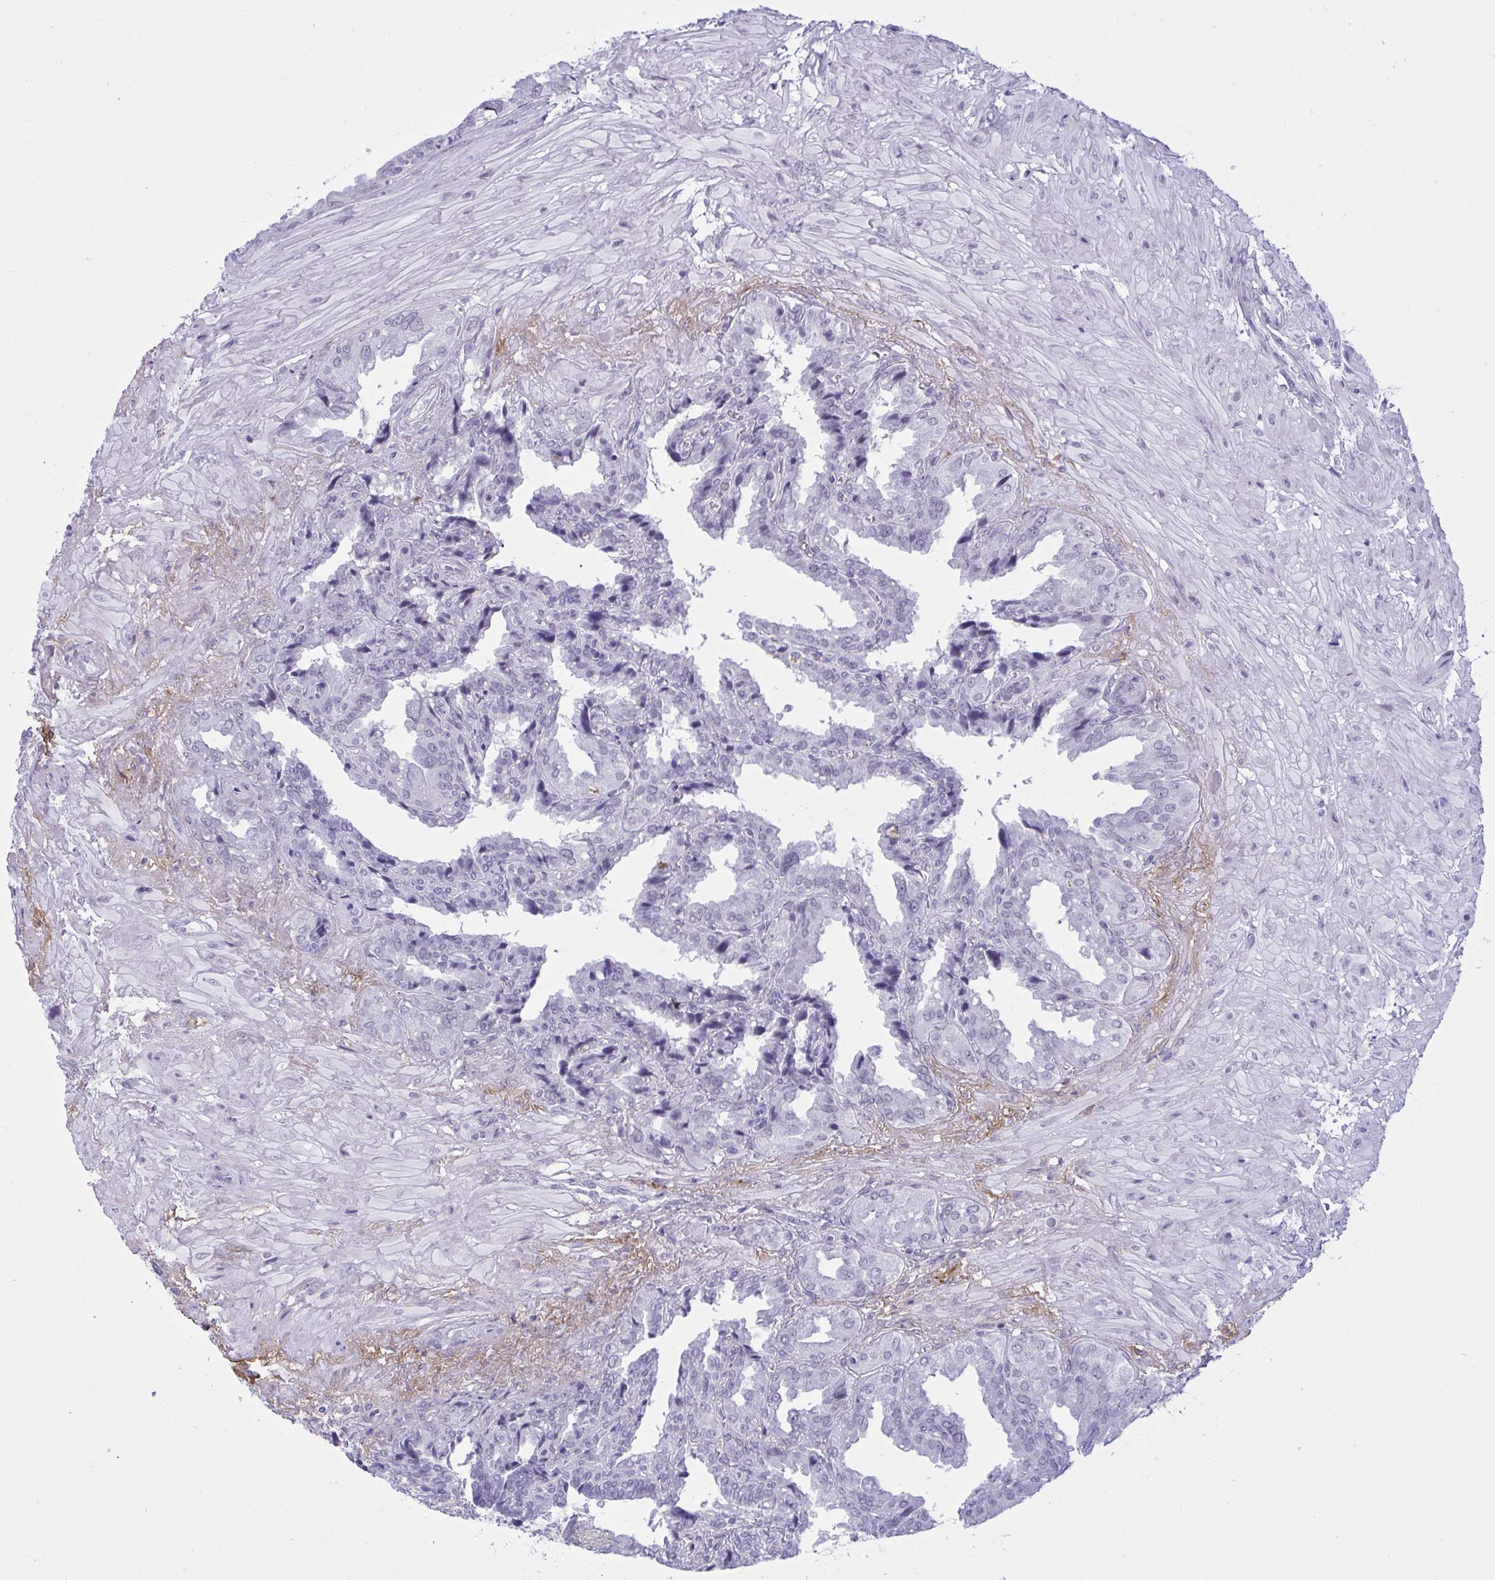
{"staining": {"intensity": "negative", "quantity": "none", "location": "none"}, "tissue": "seminal vesicle", "cell_type": "Glandular cells", "image_type": "normal", "snomed": [{"axis": "morphology", "description": "Normal tissue, NOS"}, {"axis": "topography", "description": "Seminal veicle"}], "caption": "DAB (3,3'-diaminobenzidine) immunohistochemical staining of benign human seminal vesicle exhibits no significant positivity in glandular cells.", "gene": "ELN", "patient": {"sex": "male", "age": 55}}